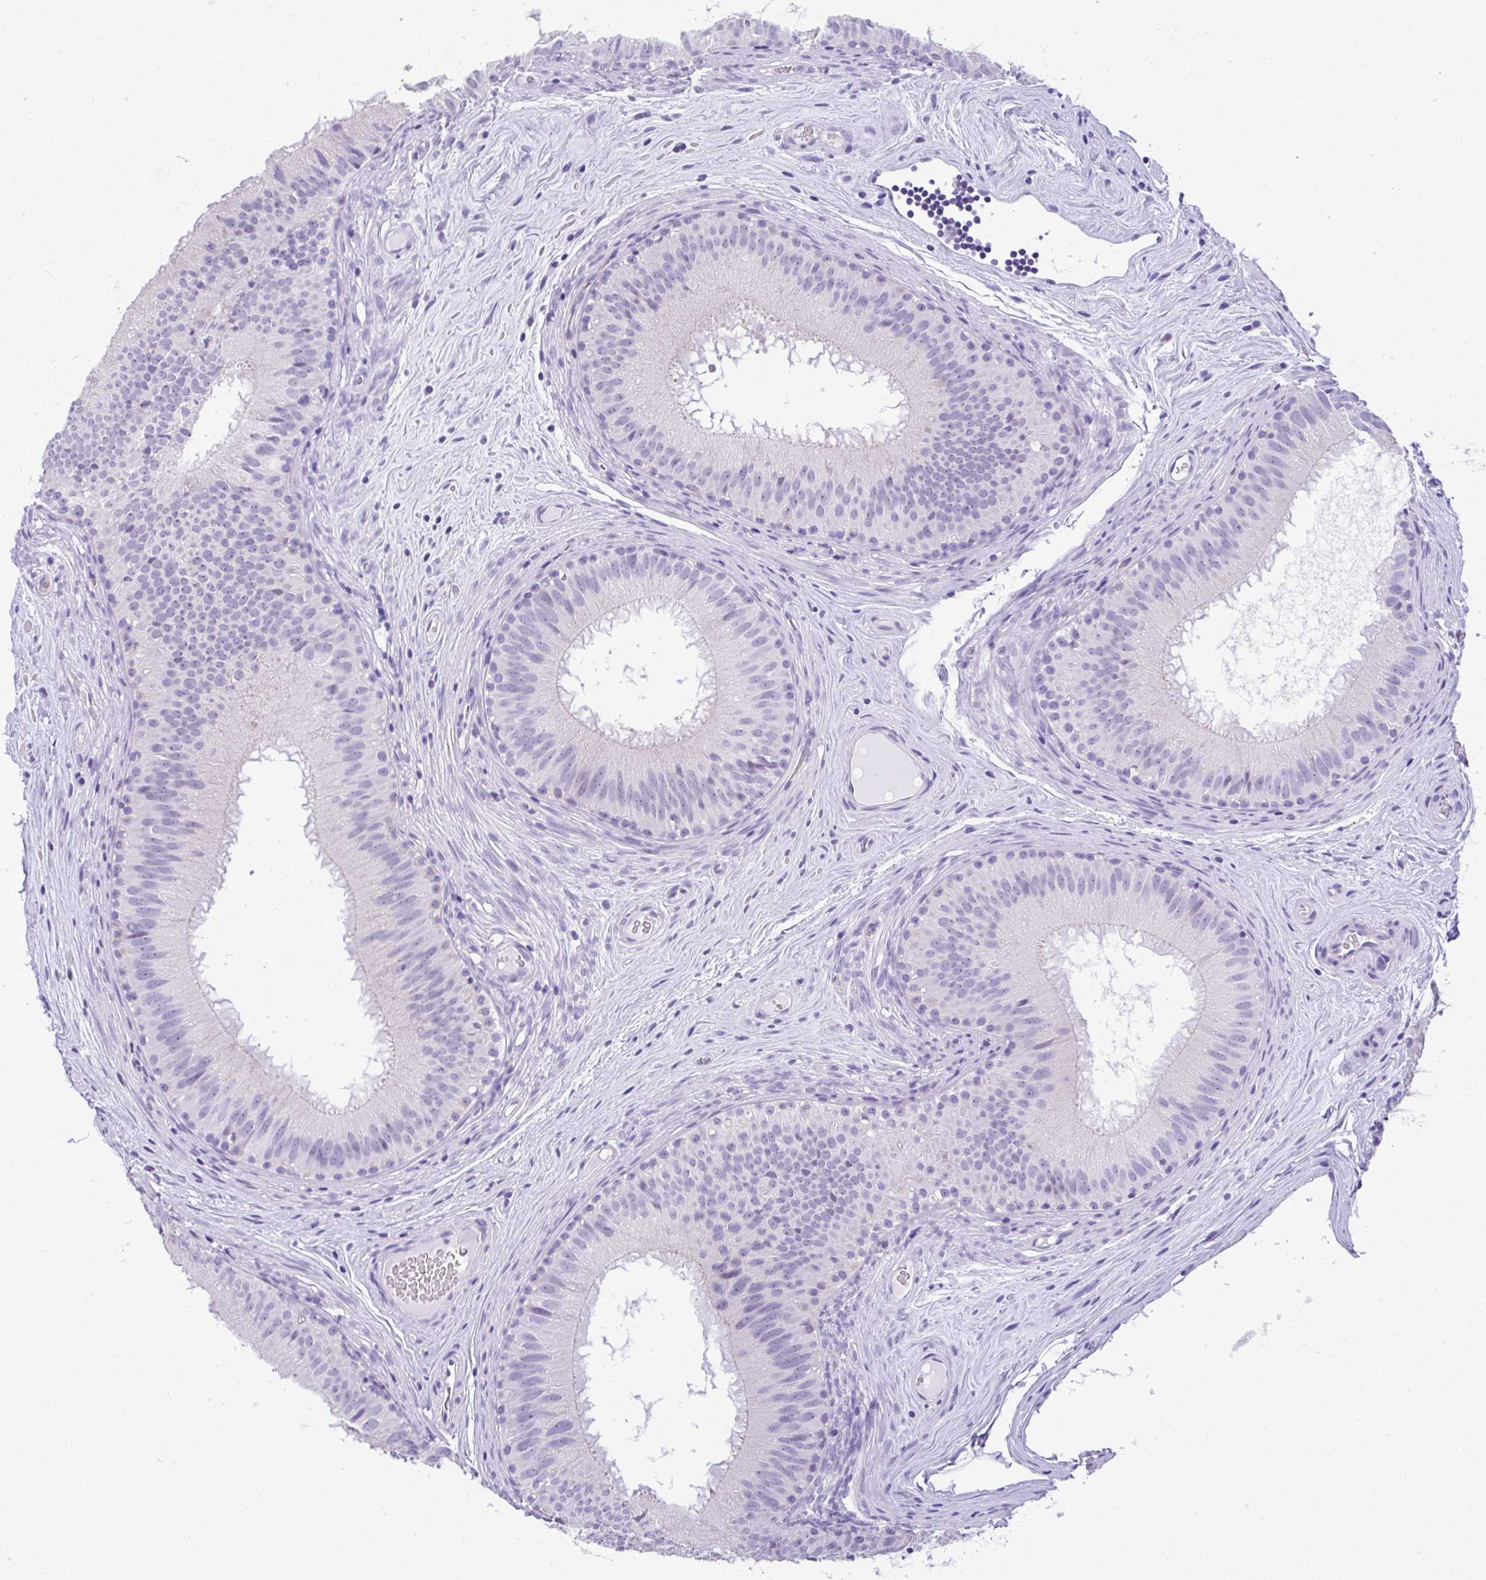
{"staining": {"intensity": "negative", "quantity": "none", "location": "none"}, "tissue": "epididymis", "cell_type": "Glandular cells", "image_type": "normal", "snomed": [{"axis": "morphology", "description": "Normal tissue, NOS"}, {"axis": "topography", "description": "Epididymis"}], "caption": "Human epididymis stained for a protein using immunohistochemistry (IHC) reveals no expression in glandular cells.", "gene": "PRM2", "patient": {"sex": "male", "age": 44}}